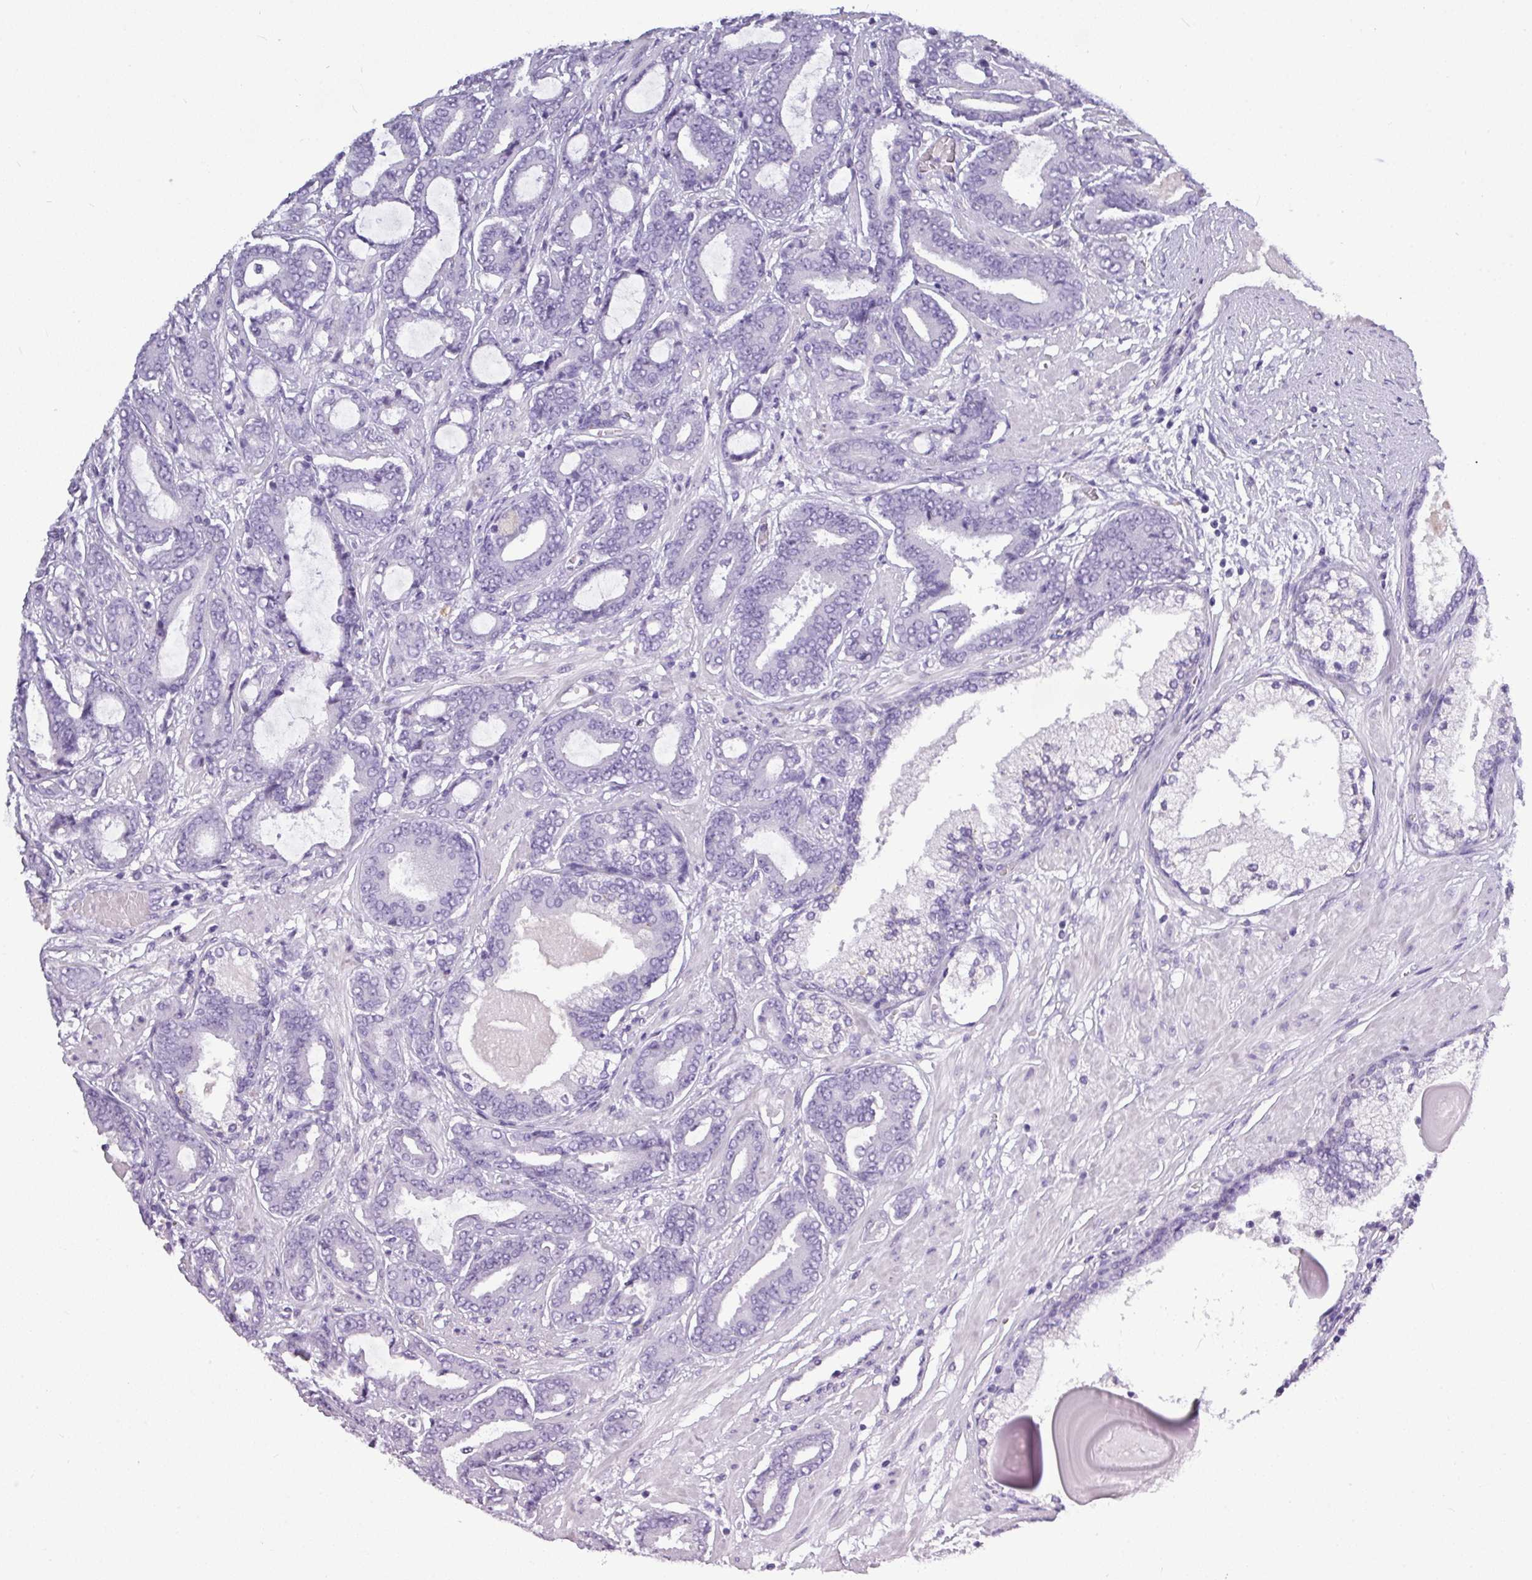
{"staining": {"intensity": "negative", "quantity": "none", "location": "none"}, "tissue": "prostate cancer", "cell_type": "Tumor cells", "image_type": "cancer", "snomed": [{"axis": "morphology", "description": "Adenocarcinoma, Low grade"}, {"axis": "topography", "description": "Prostate and seminal vesicle, NOS"}], "caption": "Image shows no protein staining in tumor cells of prostate low-grade adenocarcinoma tissue.", "gene": "TMEM91", "patient": {"sex": "male", "age": 61}}